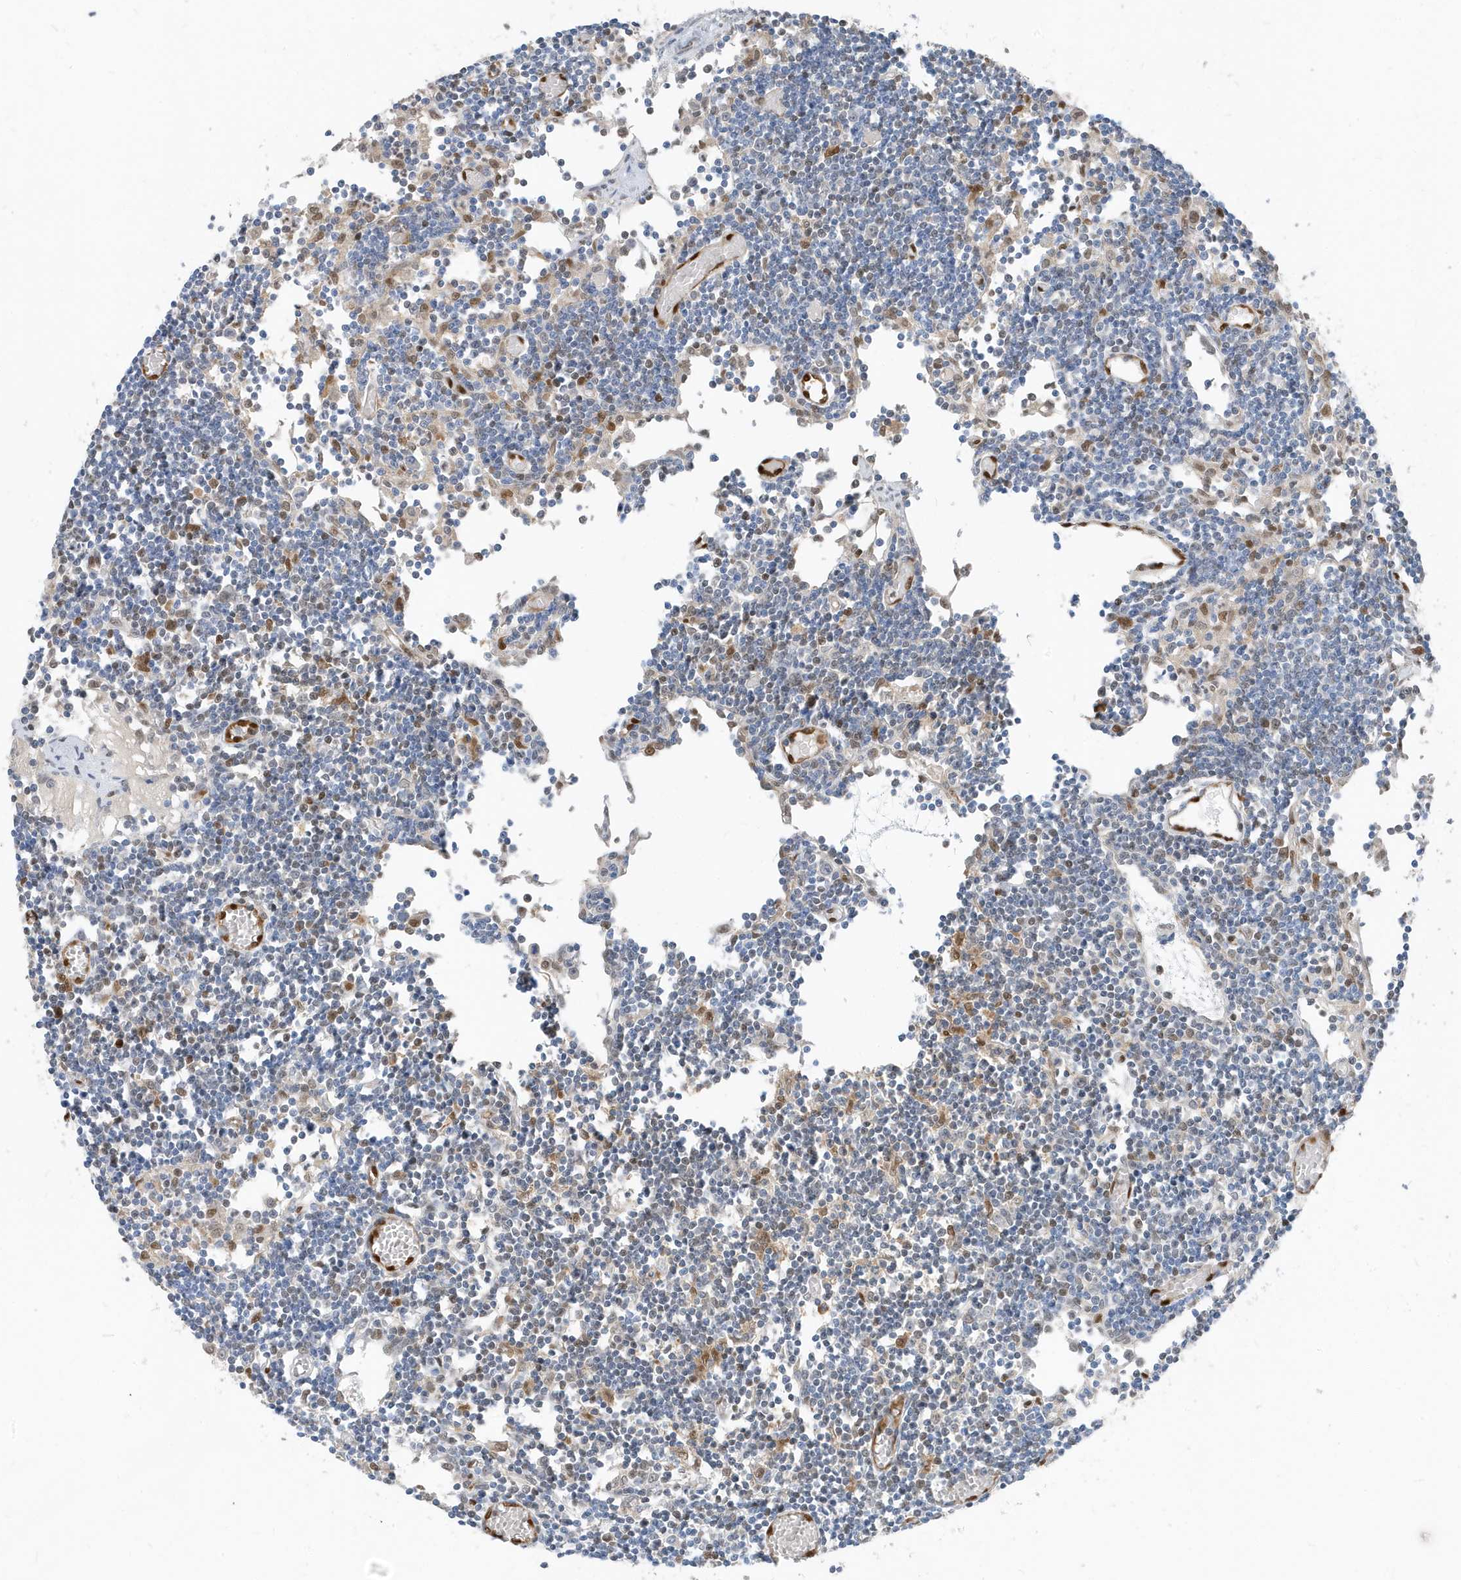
{"staining": {"intensity": "moderate", "quantity": "25%-75%", "location": "cytoplasmic/membranous,nuclear"}, "tissue": "lymph node", "cell_type": "Germinal center cells", "image_type": "normal", "snomed": [{"axis": "morphology", "description": "Normal tissue, NOS"}, {"axis": "topography", "description": "Lymph node"}], "caption": "A photomicrograph of human lymph node stained for a protein reveals moderate cytoplasmic/membranous,nuclear brown staining in germinal center cells. The protein of interest is stained brown, and the nuclei are stained in blue (DAB IHC with brightfield microscopy, high magnification).", "gene": "NCOA7", "patient": {"sex": "female", "age": 11}}